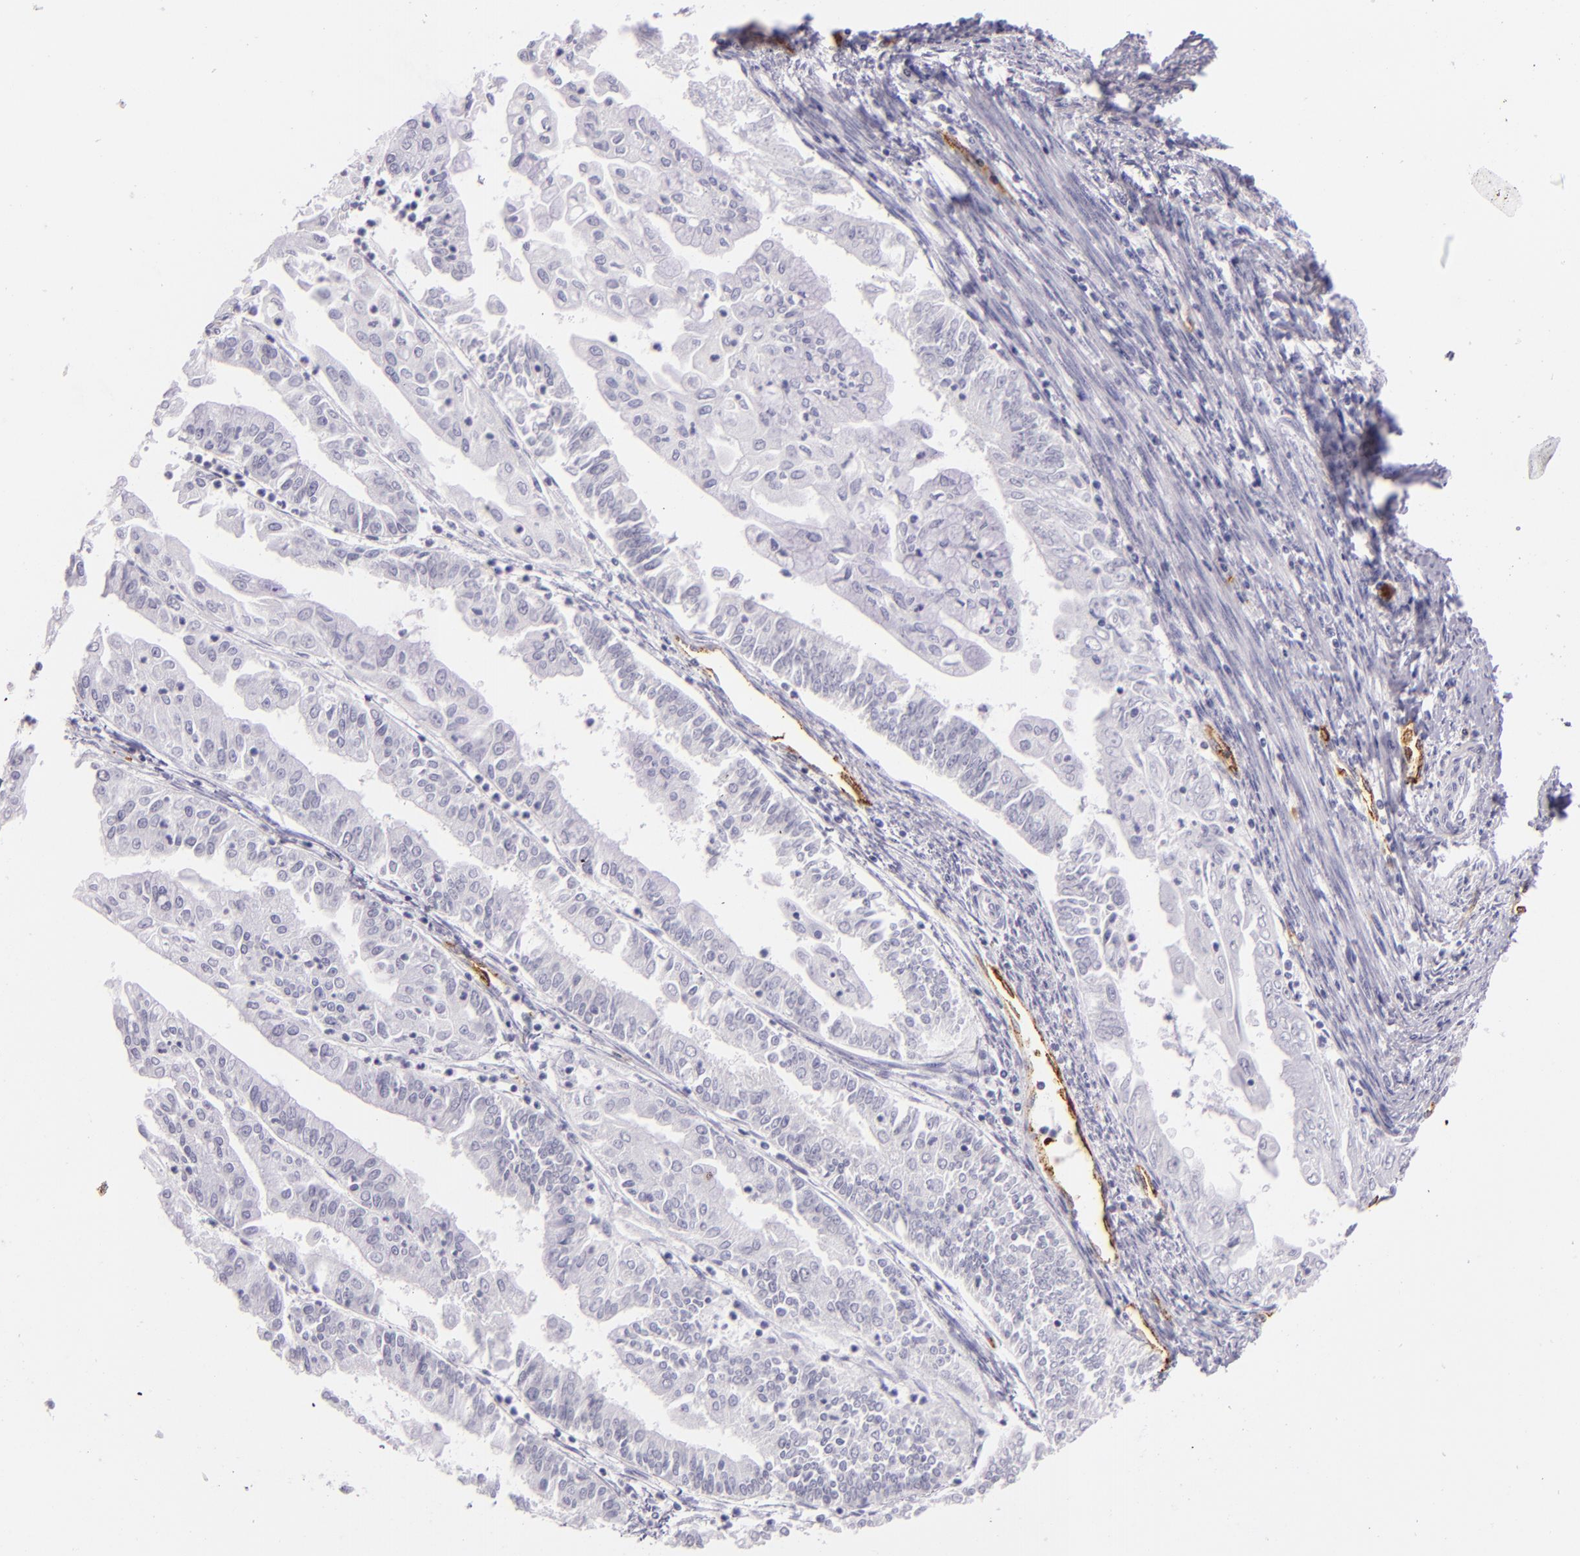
{"staining": {"intensity": "negative", "quantity": "none", "location": "none"}, "tissue": "endometrial cancer", "cell_type": "Tumor cells", "image_type": "cancer", "snomed": [{"axis": "morphology", "description": "Adenocarcinoma, NOS"}, {"axis": "topography", "description": "Endometrium"}], "caption": "High power microscopy photomicrograph of an immunohistochemistry (IHC) histopathology image of endometrial cancer, revealing no significant staining in tumor cells.", "gene": "SELP", "patient": {"sex": "female", "age": 75}}